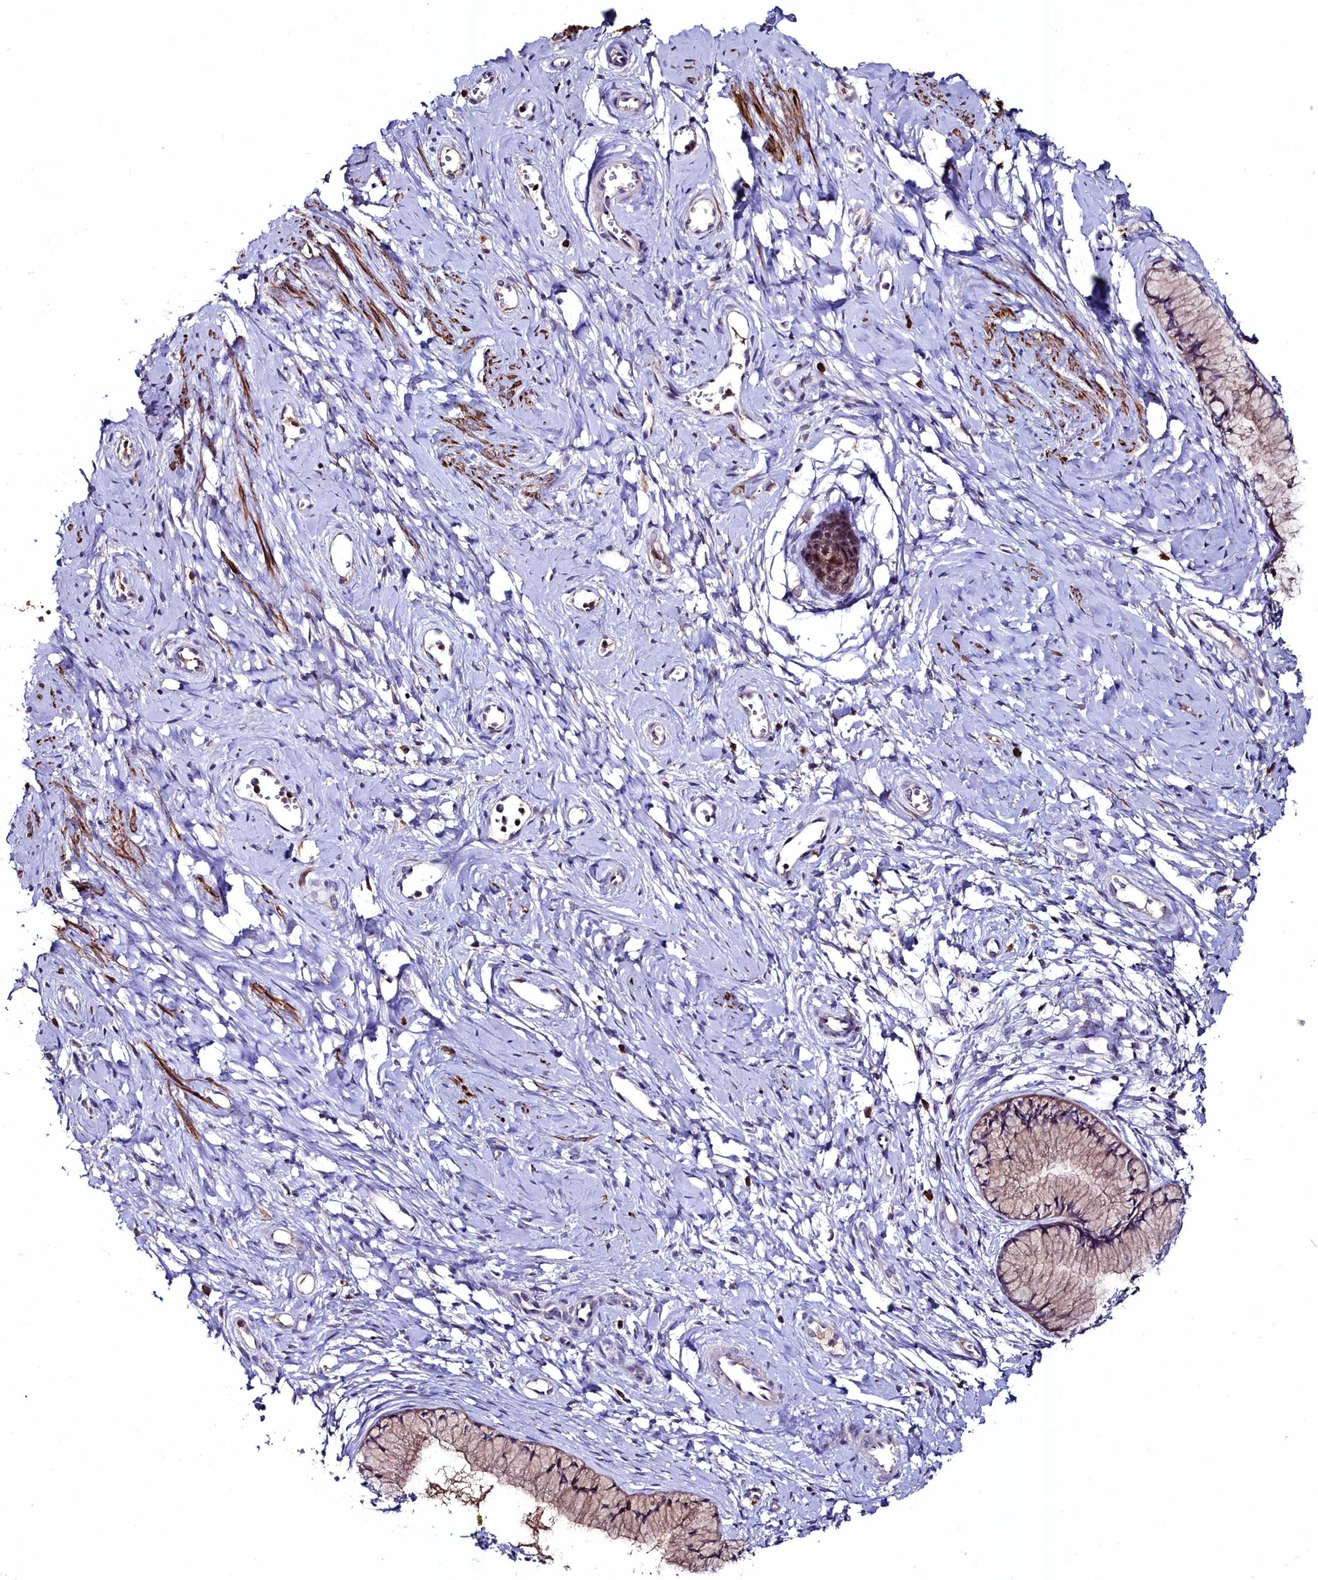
{"staining": {"intensity": "weak", "quantity": "25%-75%", "location": "cytoplasmic/membranous,nuclear"}, "tissue": "cervix", "cell_type": "Glandular cells", "image_type": "normal", "snomed": [{"axis": "morphology", "description": "Normal tissue, NOS"}, {"axis": "topography", "description": "Cervix"}], "caption": "Immunohistochemistry (IHC) micrograph of benign cervix stained for a protein (brown), which reveals low levels of weak cytoplasmic/membranous,nuclear staining in about 25%-75% of glandular cells.", "gene": "AMBRA1", "patient": {"sex": "female", "age": 42}}